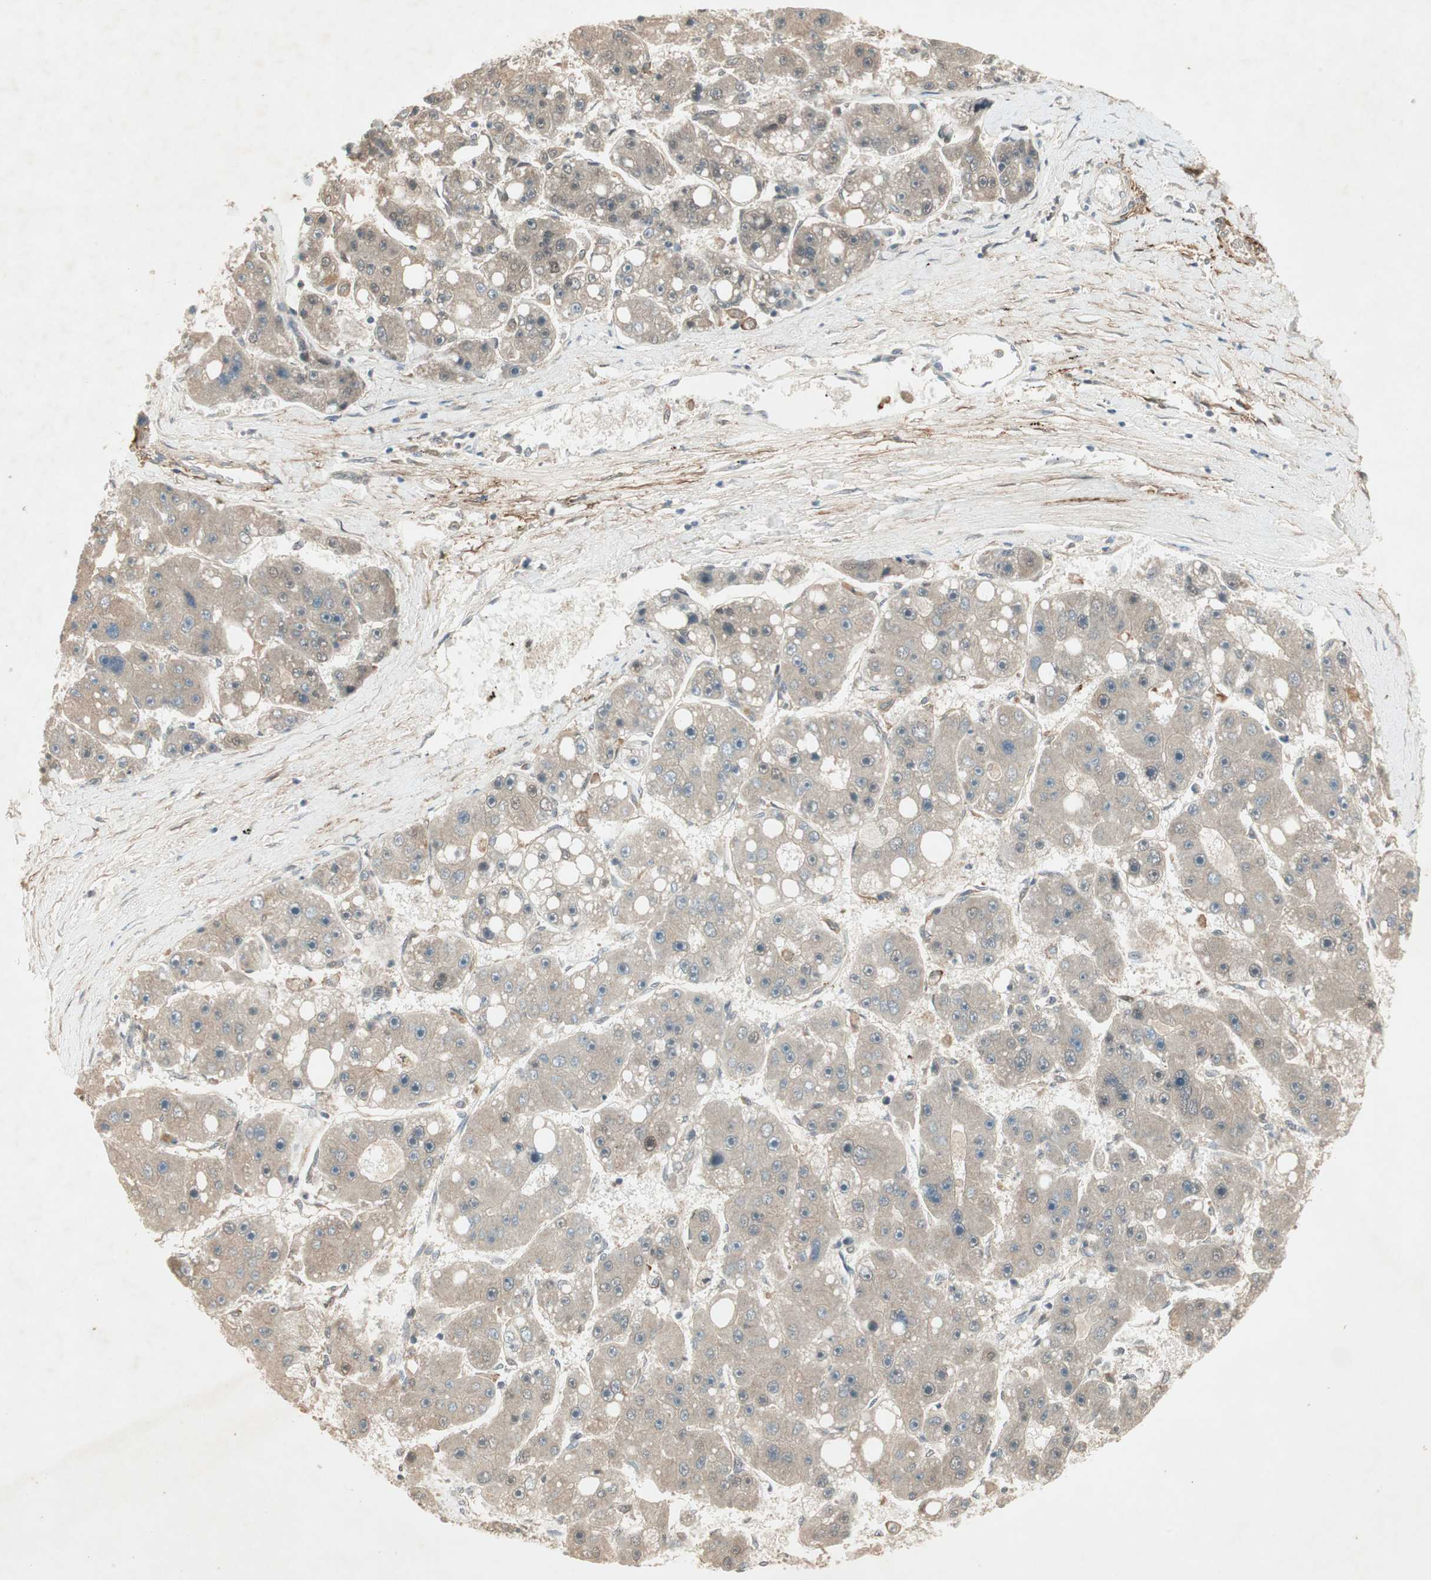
{"staining": {"intensity": "moderate", "quantity": "<25%", "location": "nuclear"}, "tissue": "liver cancer", "cell_type": "Tumor cells", "image_type": "cancer", "snomed": [{"axis": "morphology", "description": "Carcinoma, Hepatocellular, NOS"}, {"axis": "topography", "description": "Liver"}], "caption": "Liver hepatocellular carcinoma tissue shows moderate nuclear positivity in approximately <25% of tumor cells", "gene": "RNGTT", "patient": {"sex": "female", "age": 61}}